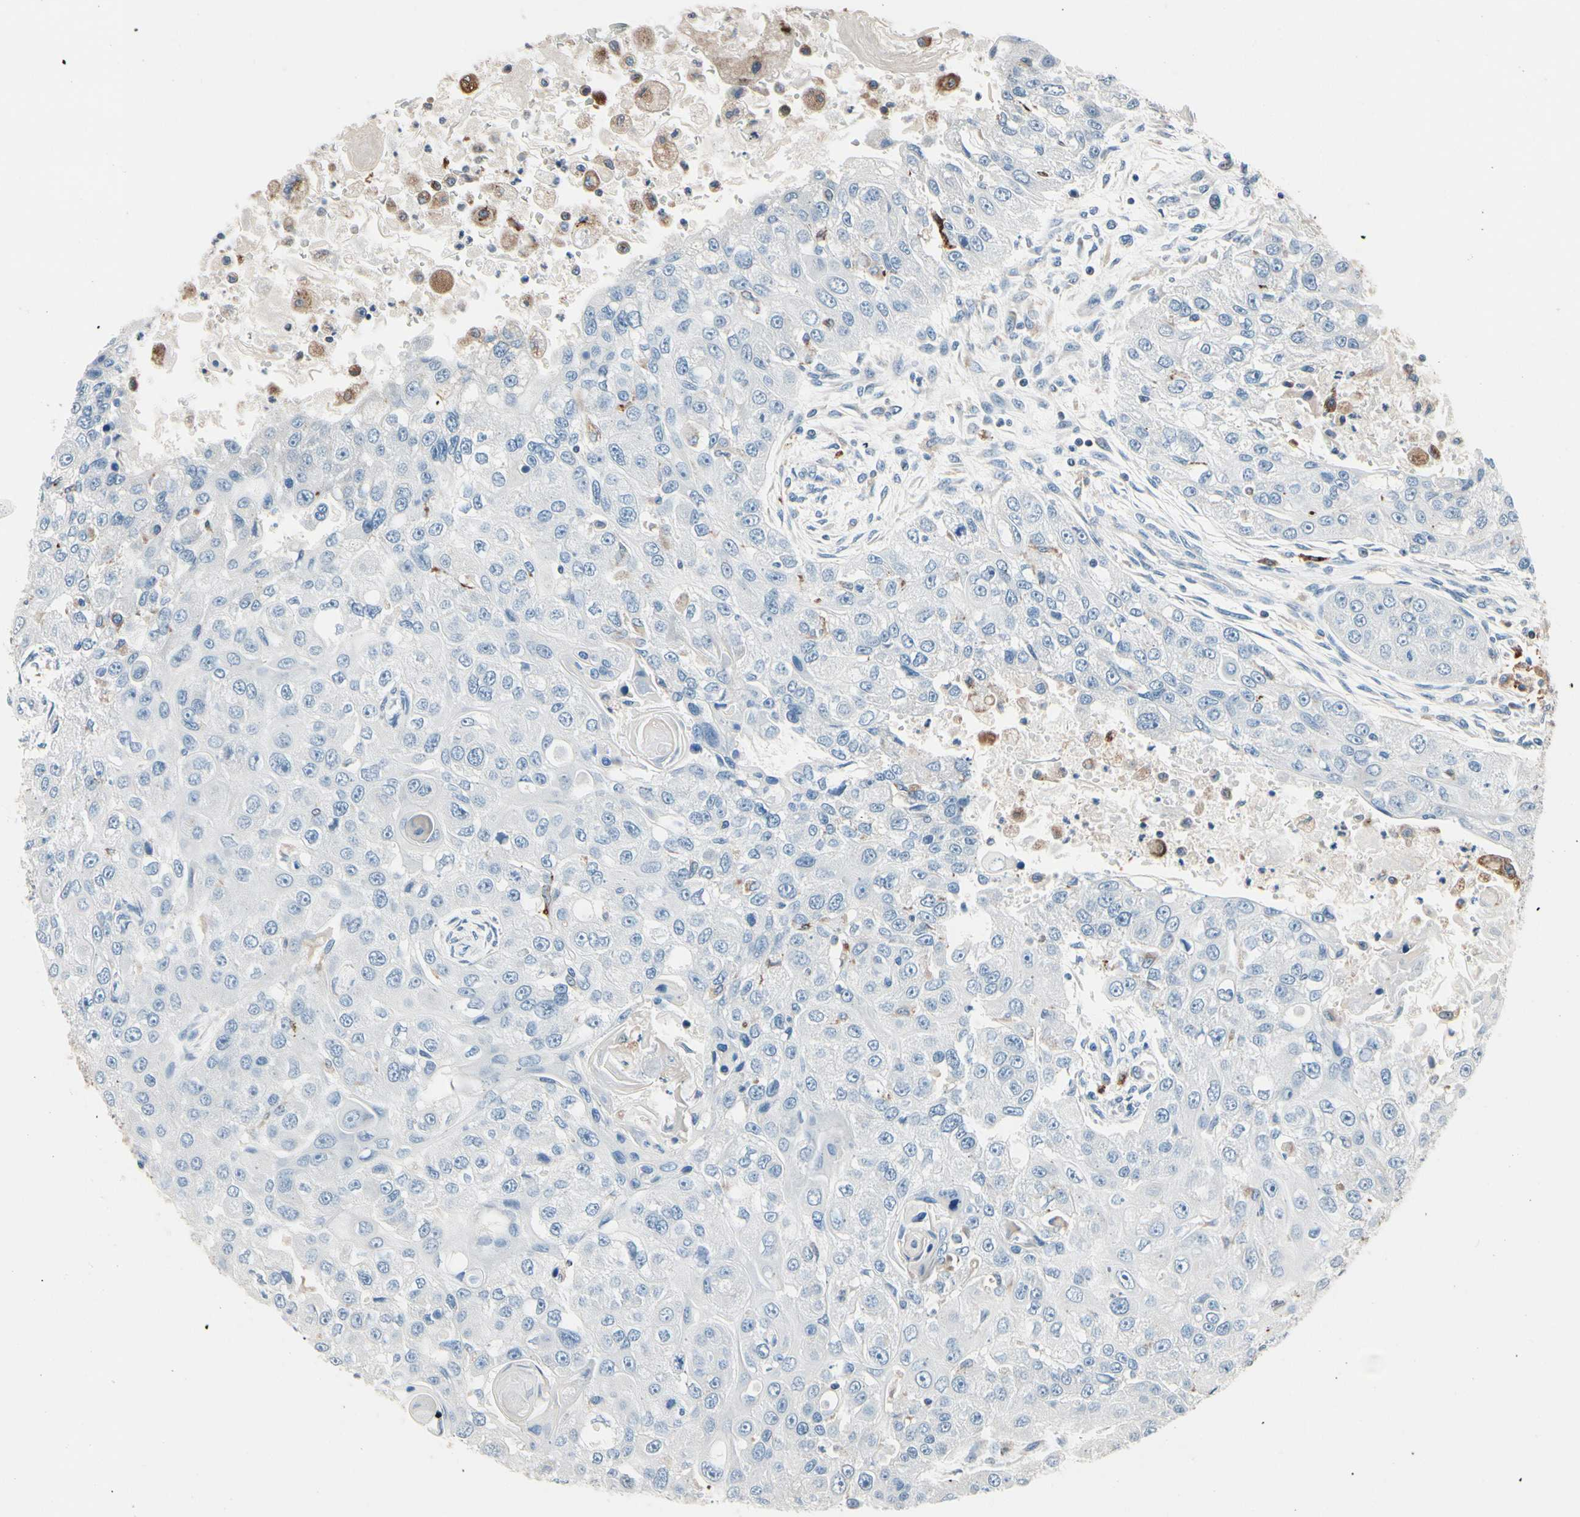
{"staining": {"intensity": "negative", "quantity": "none", "location": "none"}, "tissue": "head and neck cancer", "cell_type": "Tumor cells", "image_type": "cancer", "snomed": [{"axis": "morphology", "description": "Normal tissue, NOS"}, {"axis": "morphology", "description": "Squamous cell carcinoma, NOS"}, {"axis": "topography", "description": "Skeletal muscle"}, {"axis": "topography", "description": "Head-Neck"}], "caption": "A micrograph of human head and neck cancer (squamous cell carcinoma) is negative for staining in tumor cells. The staining was performed using DAB to visualize the protein expression in brown, while the nuclei were stained in blue with hematoxylin (Magnification: 20x).", "gene": "TMEM176A", "patient": {"sex": "male", "age": 51}}